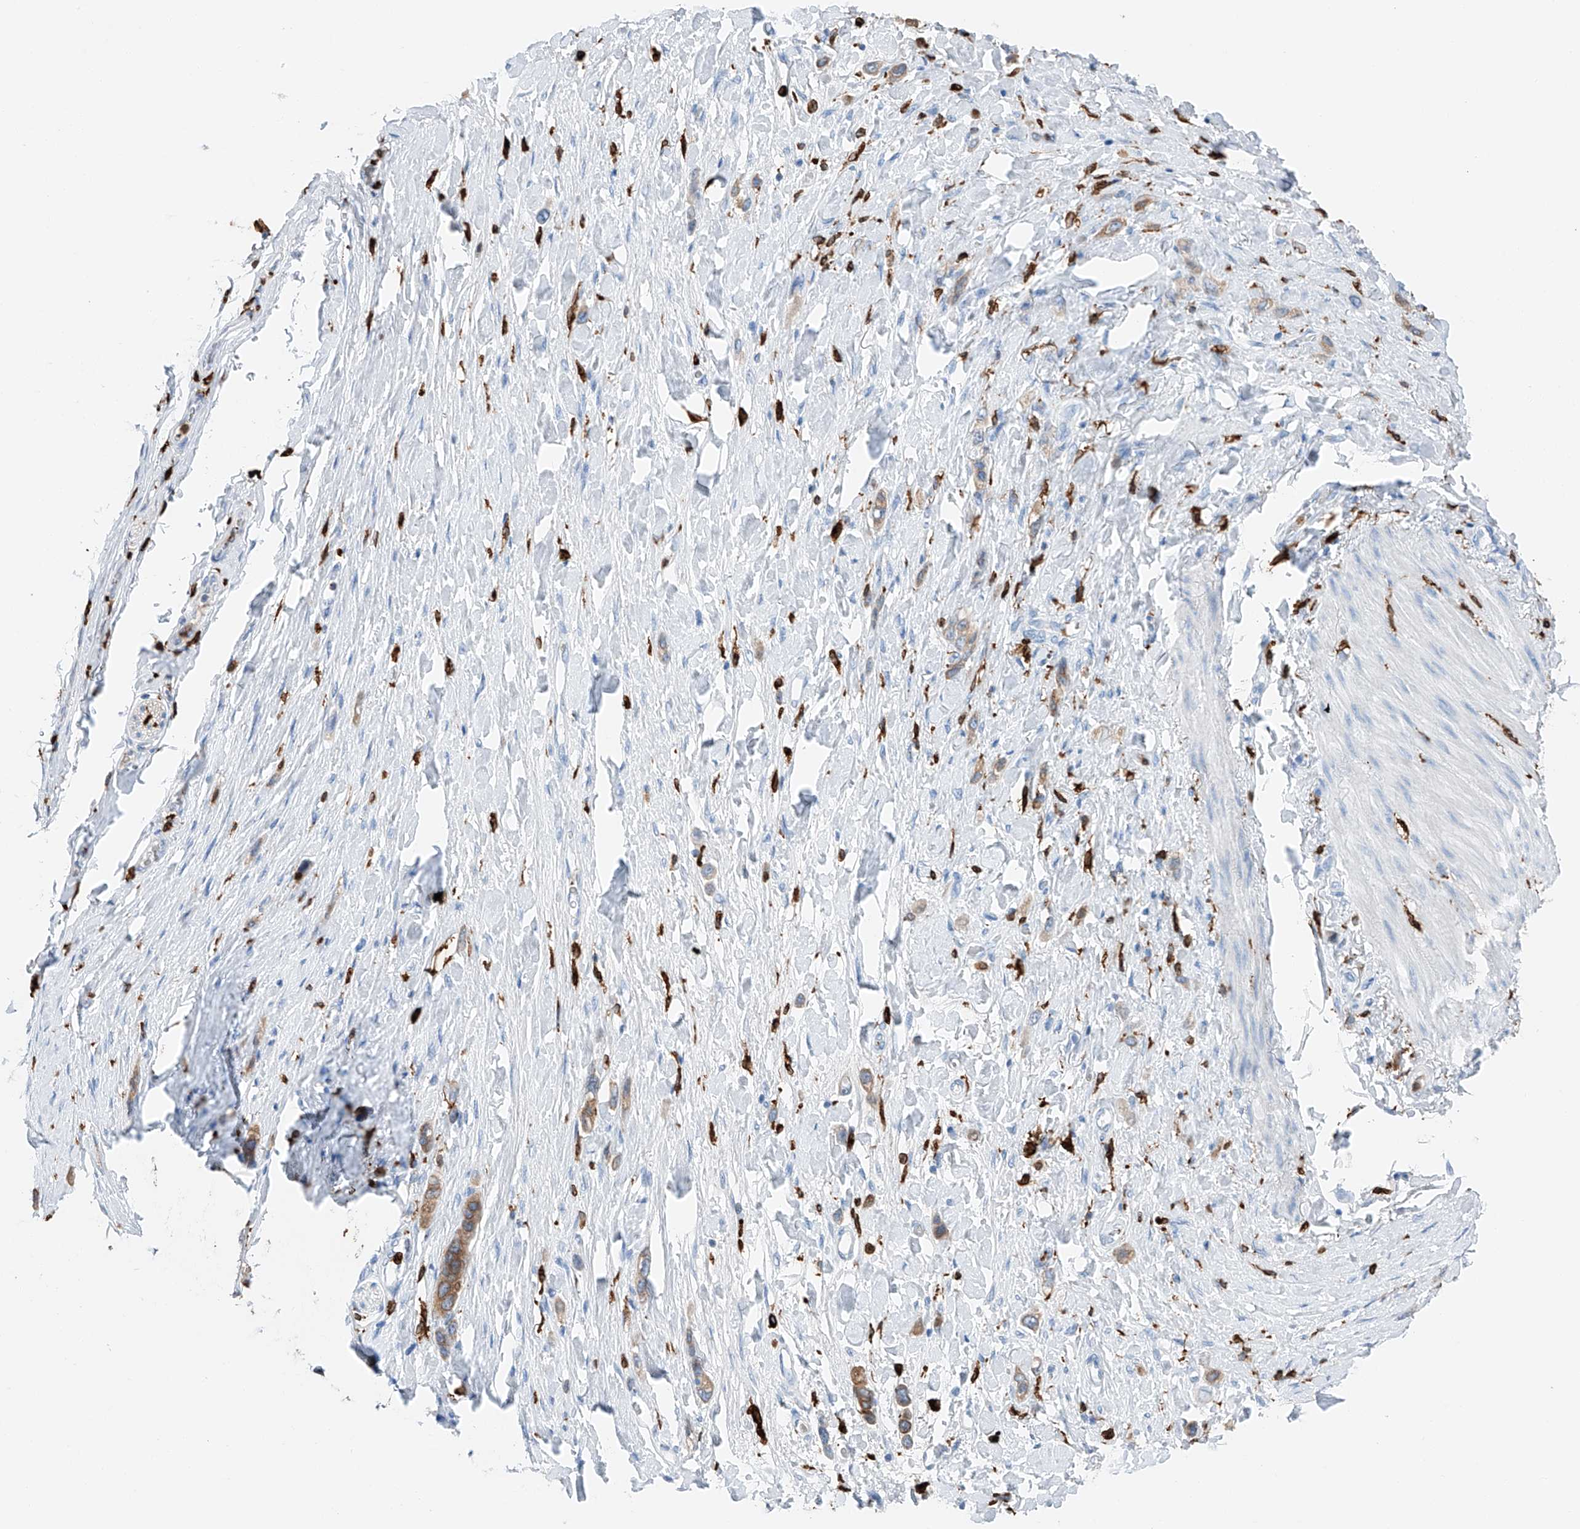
{"staining": {"intensity": "moderate", "quantity": "25%-75%", "location": "cytoplasmic/membranous"}, "tissue": "stomach cancer", "cell_type": "Tumor cells", "image_type": "cancer", "snomed": [{"axis": "morphology", "description": "Adenocarcinoma, NOS"}, {"axis": "topography", "description": "Stomach"}], "caption": "Protein expression analysis of stomach adenocarcinoma shows moderate cytoplasmic/membranous staining in approximately 25%-75% of tumor cells.", "gene": "TBXAS1", "patient": {"sex": "female", "age": 65}}